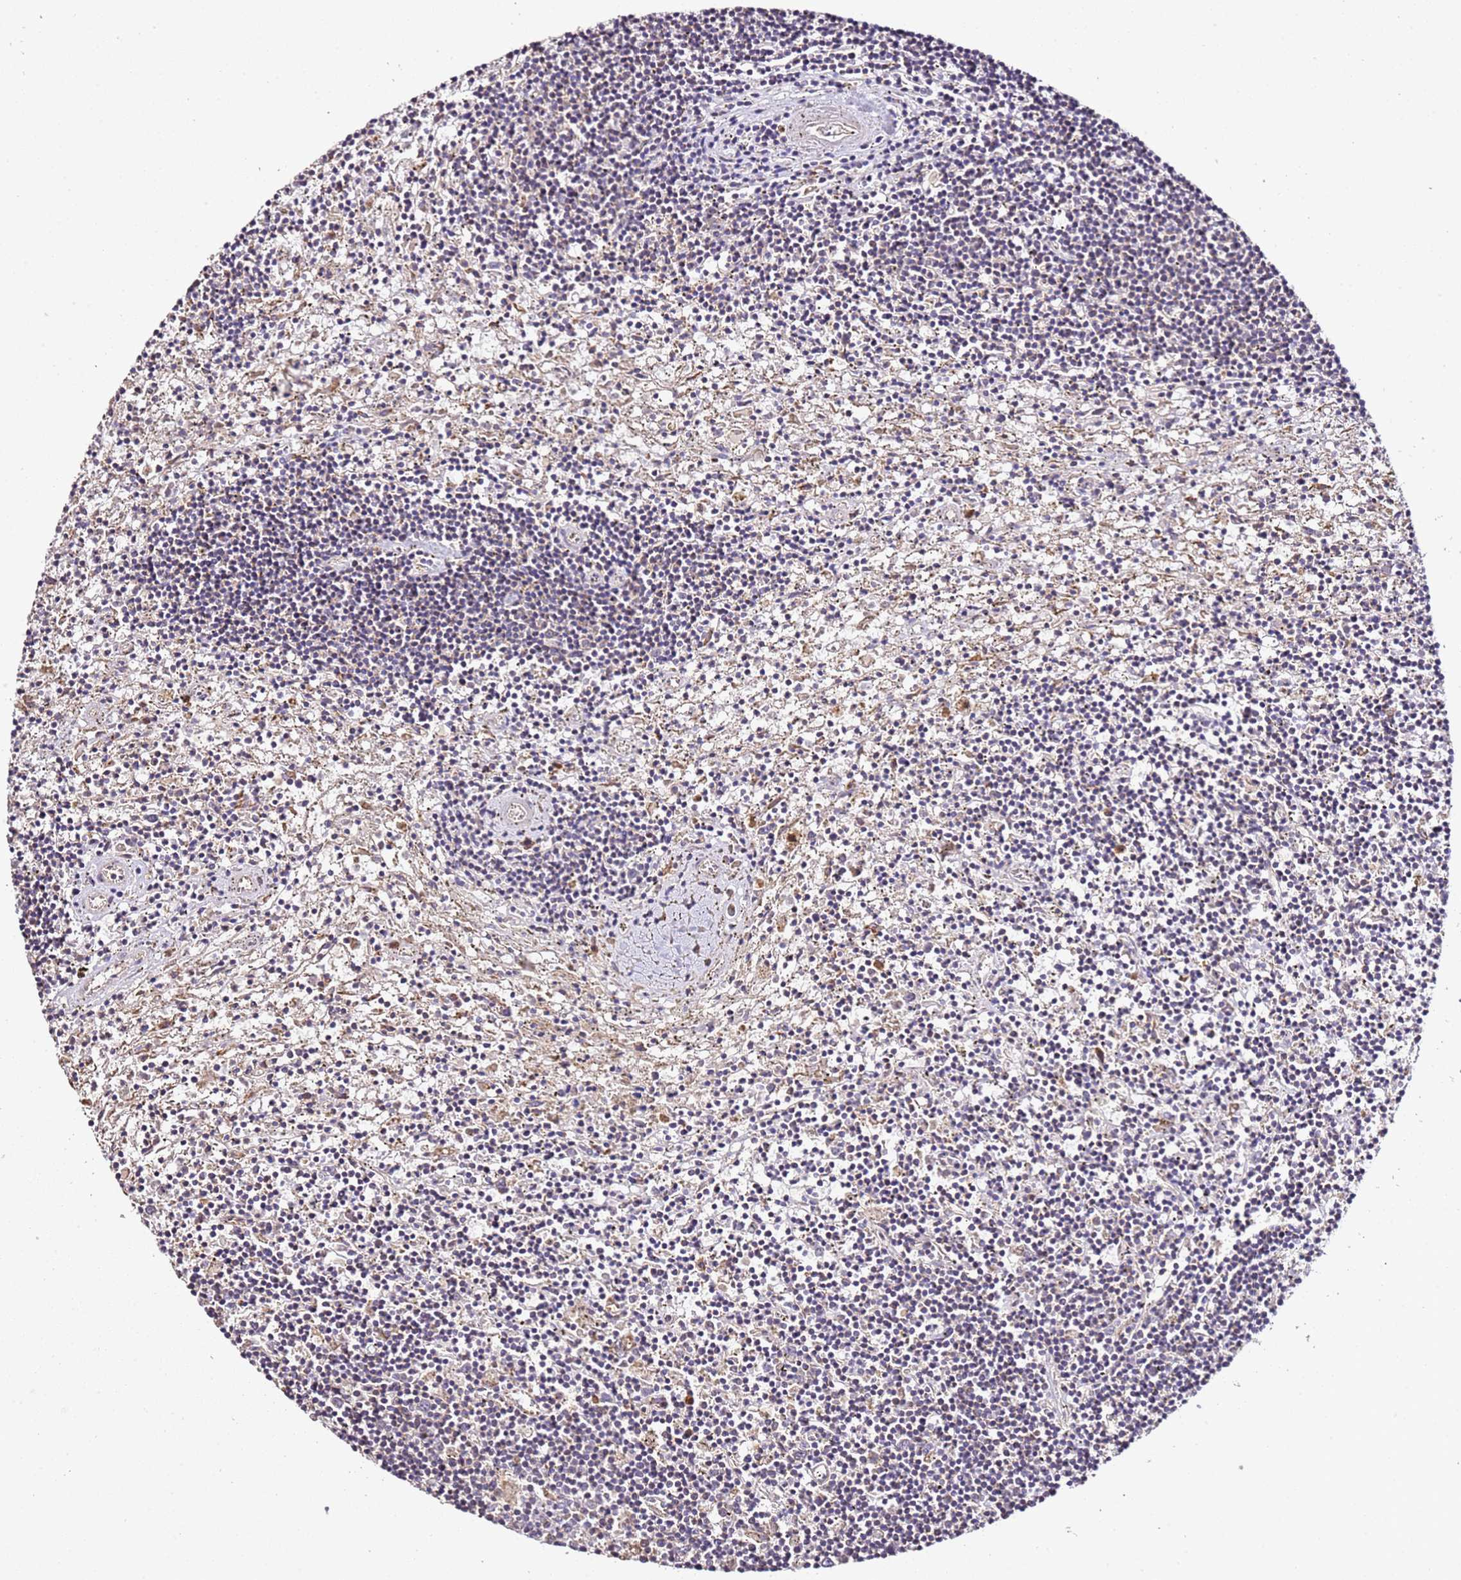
{"staining": {"intensity": "negative", "quantity": "none", "location": "none"}, "tissue": "lymphoma", "cell_type": "Tumor cells", "image_type": "cancer", "snomed": [{"axis": "morphology", "description": "Malignant lymphoma, non-Hodgkin's type, Low grade"}, {"axis": "topography", "description": "Spleen"}], "caption": "This is an immunohistochemistry (IHC) photomicrograph of lymphoma. There is no expression in tumor cells.", "gene": "OR2B11", "patient": {"sex": "male", "age": 76}}